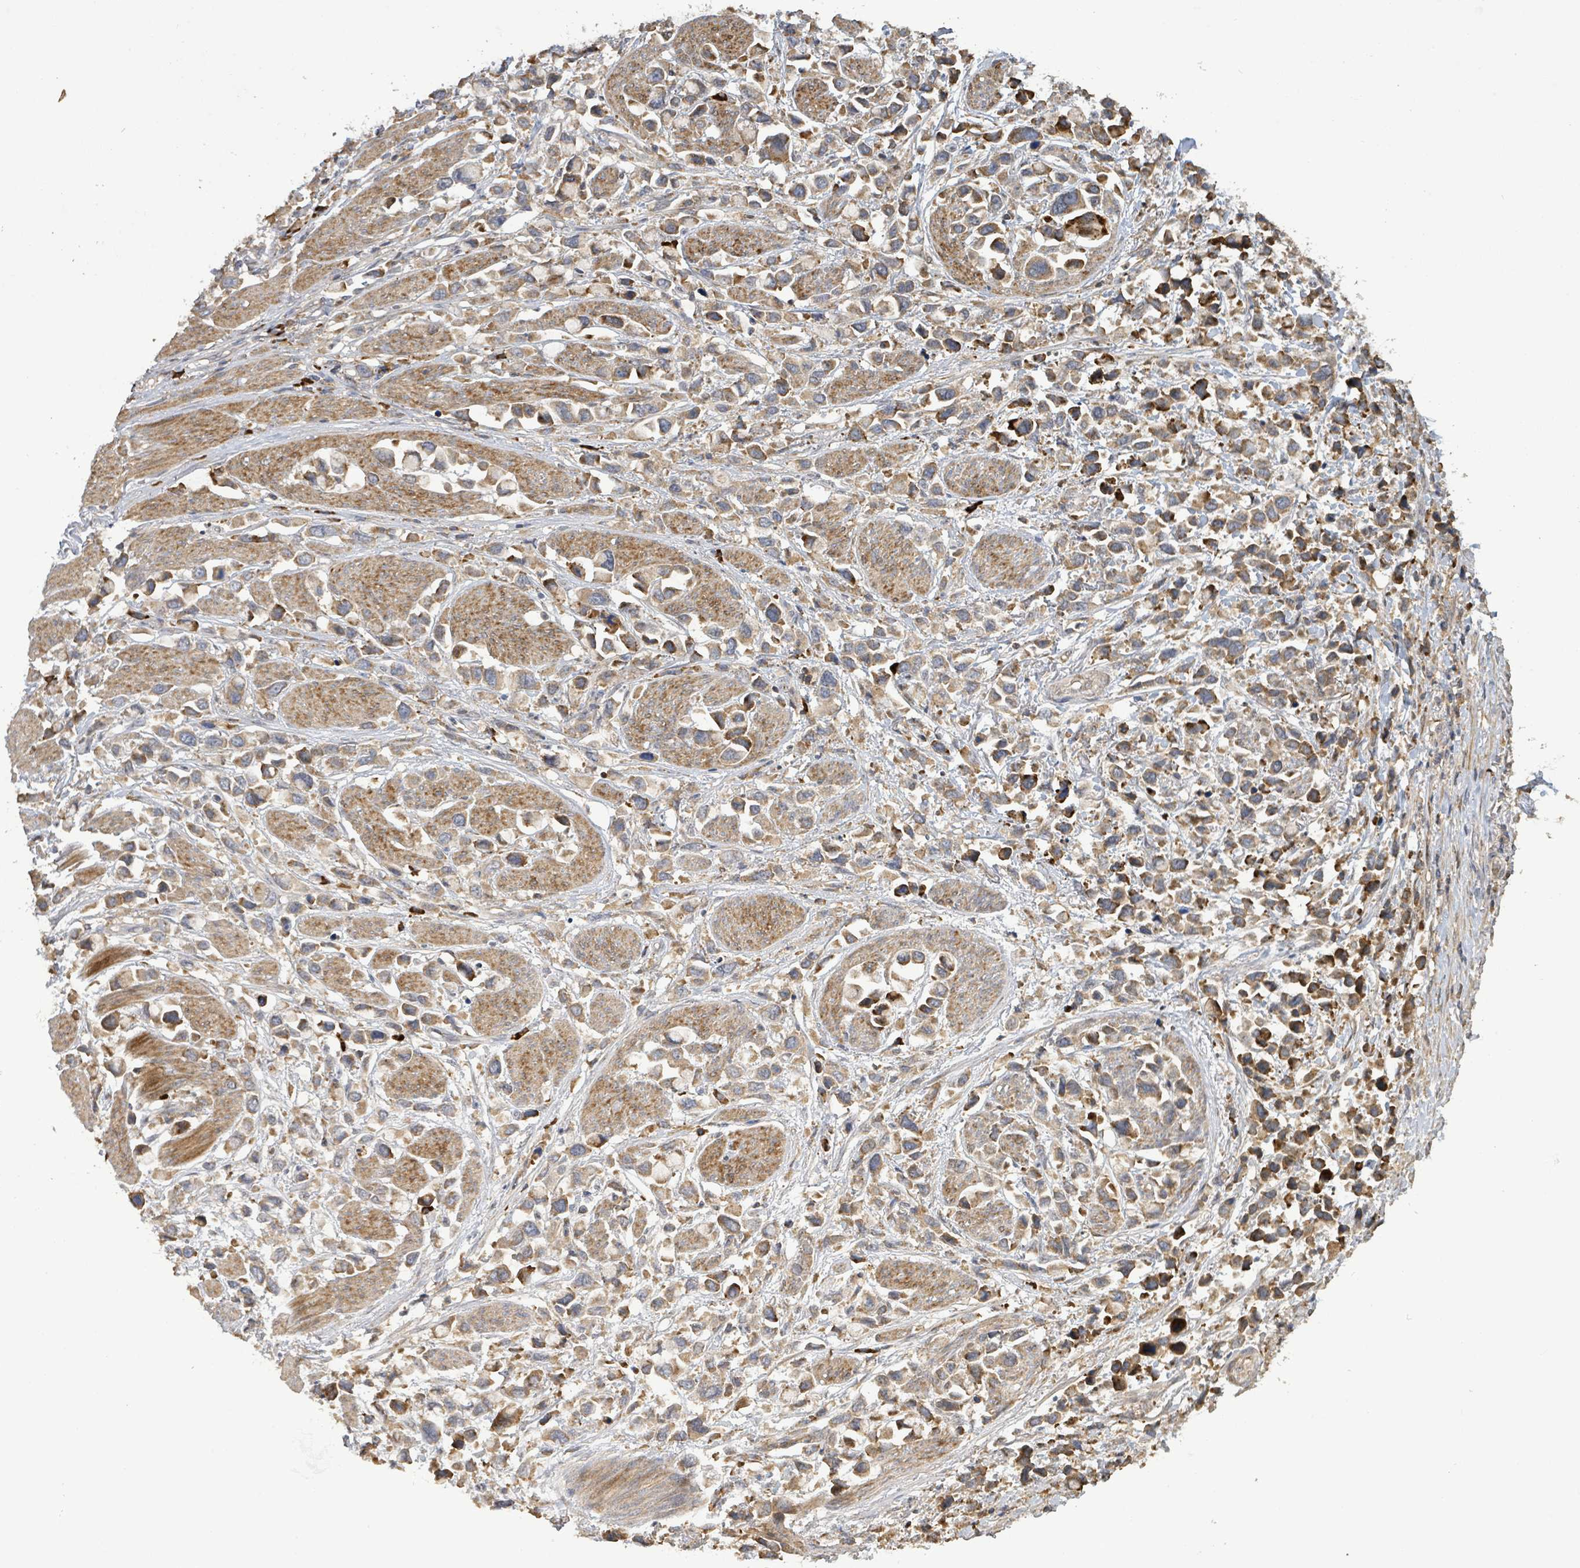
{"staining": {"intensity": "moderate", "quantity": ">75%", "location": "cytoplasmic/membranous"}, "tissue": "stomach cancer", "cell_type": "Tumor cells", "image_type": "cancer", "snomed": [{"axis": "morphology", "description": "Adenocarcinoma, NOS"}, {"axis": "topography", "description": "Stomach"}], "caption": "Immunohistochemical staining of stomach cancer (adenocarcinoma) shows moderate cytoplasmic/membranous protein staining in approximately >75% of tumor cells.", "gene": "STARD4", "patient": {"sex": "female", "age": 81}}